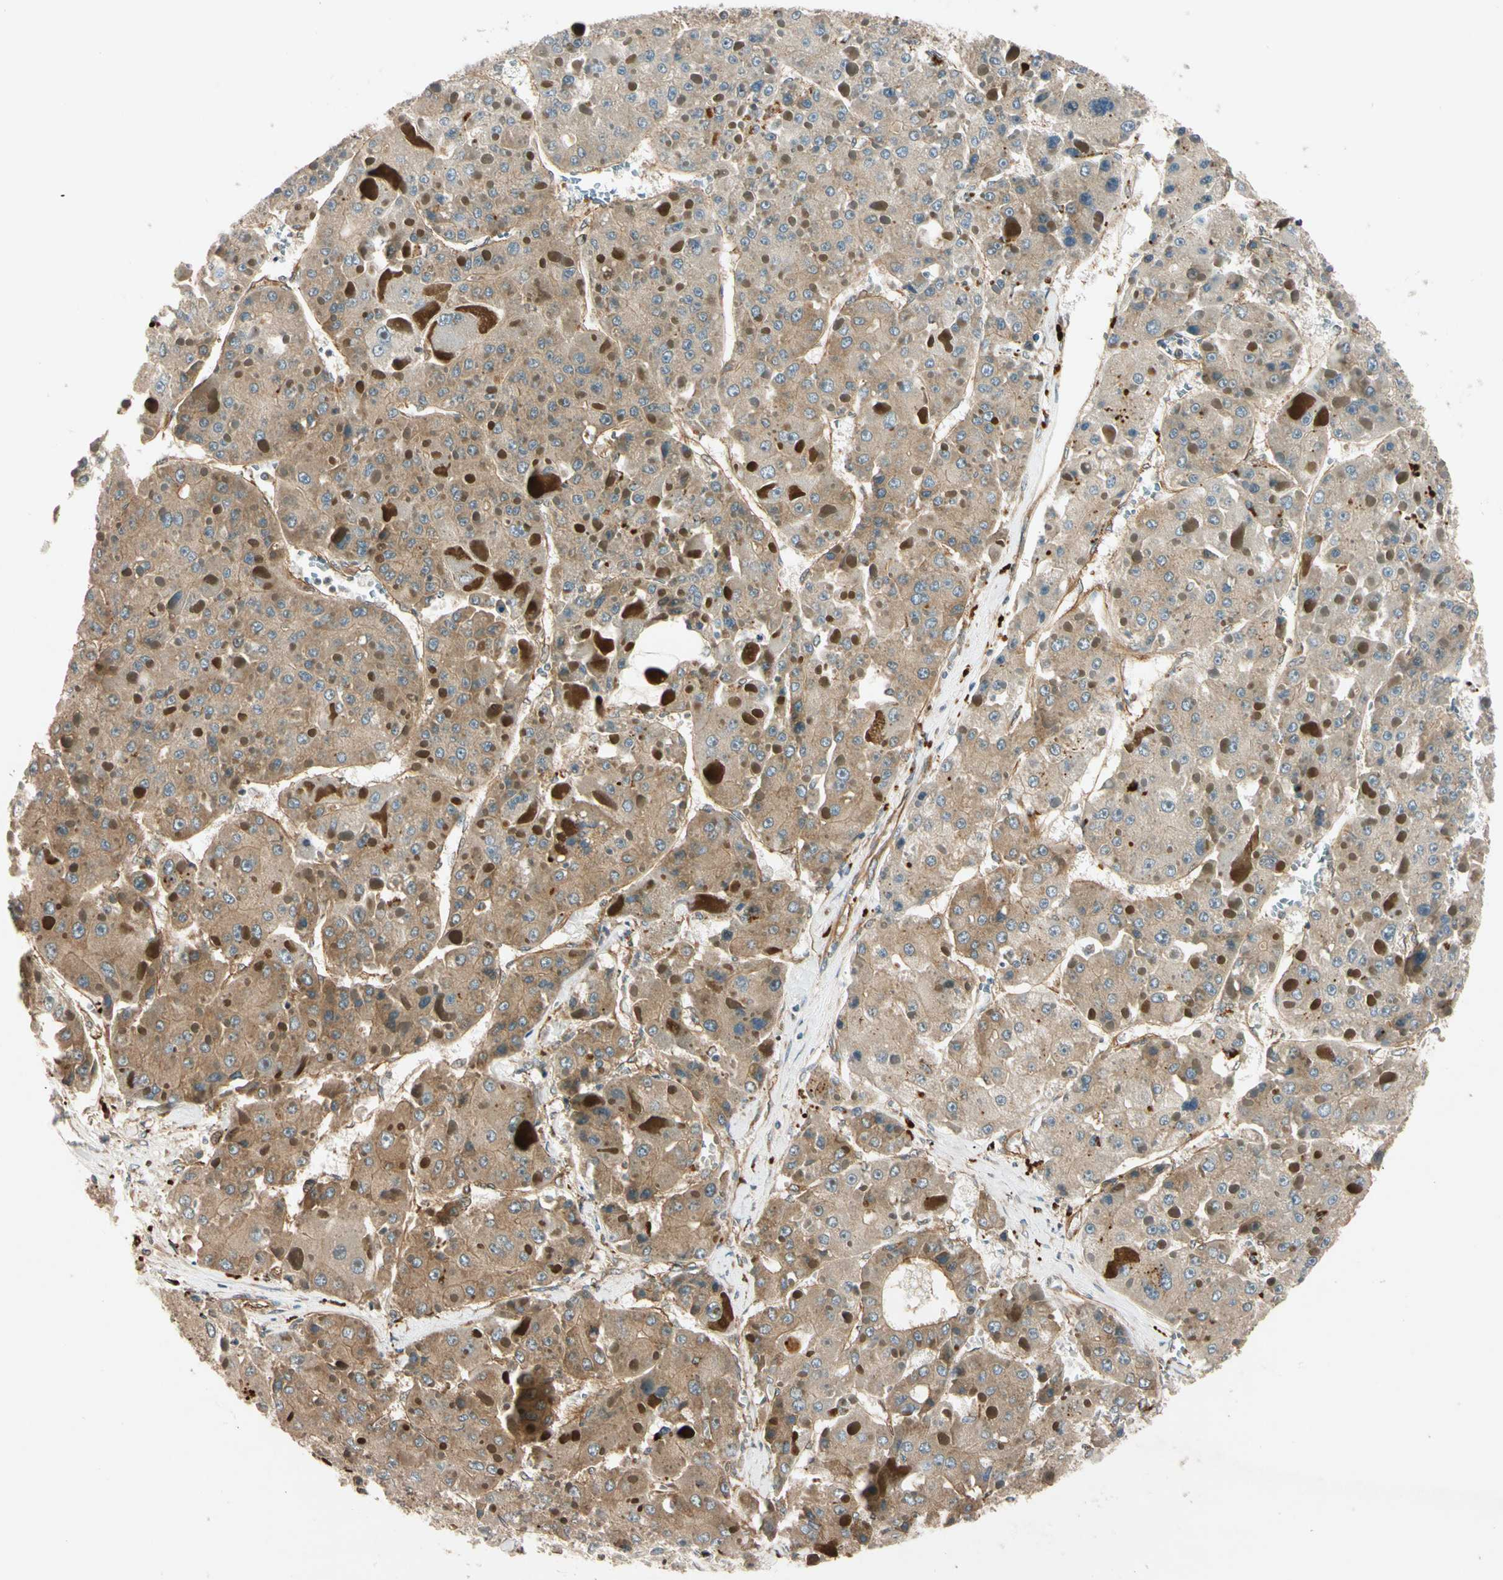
{"staining": {"intensity": "moderate", "quantity": ">75%", "location": "cytoplasmic/membranous"}, "tissue": "liver cancer", "cell_type": "Tumor cells", "image_type": "cancer", "snomed": [{"axis": "morphology", "description": "Carcinoma, Hepatocellular, NOS"}, {"axis": "topography", "description": "Liver"}], "caption": "Human hepatocellular carcinoma (liver) stained with a protein marker demonstrates moderate staining in tumor cells.", "gene": "ROCK2", "patient": {"sex": "female", "age": 73}}